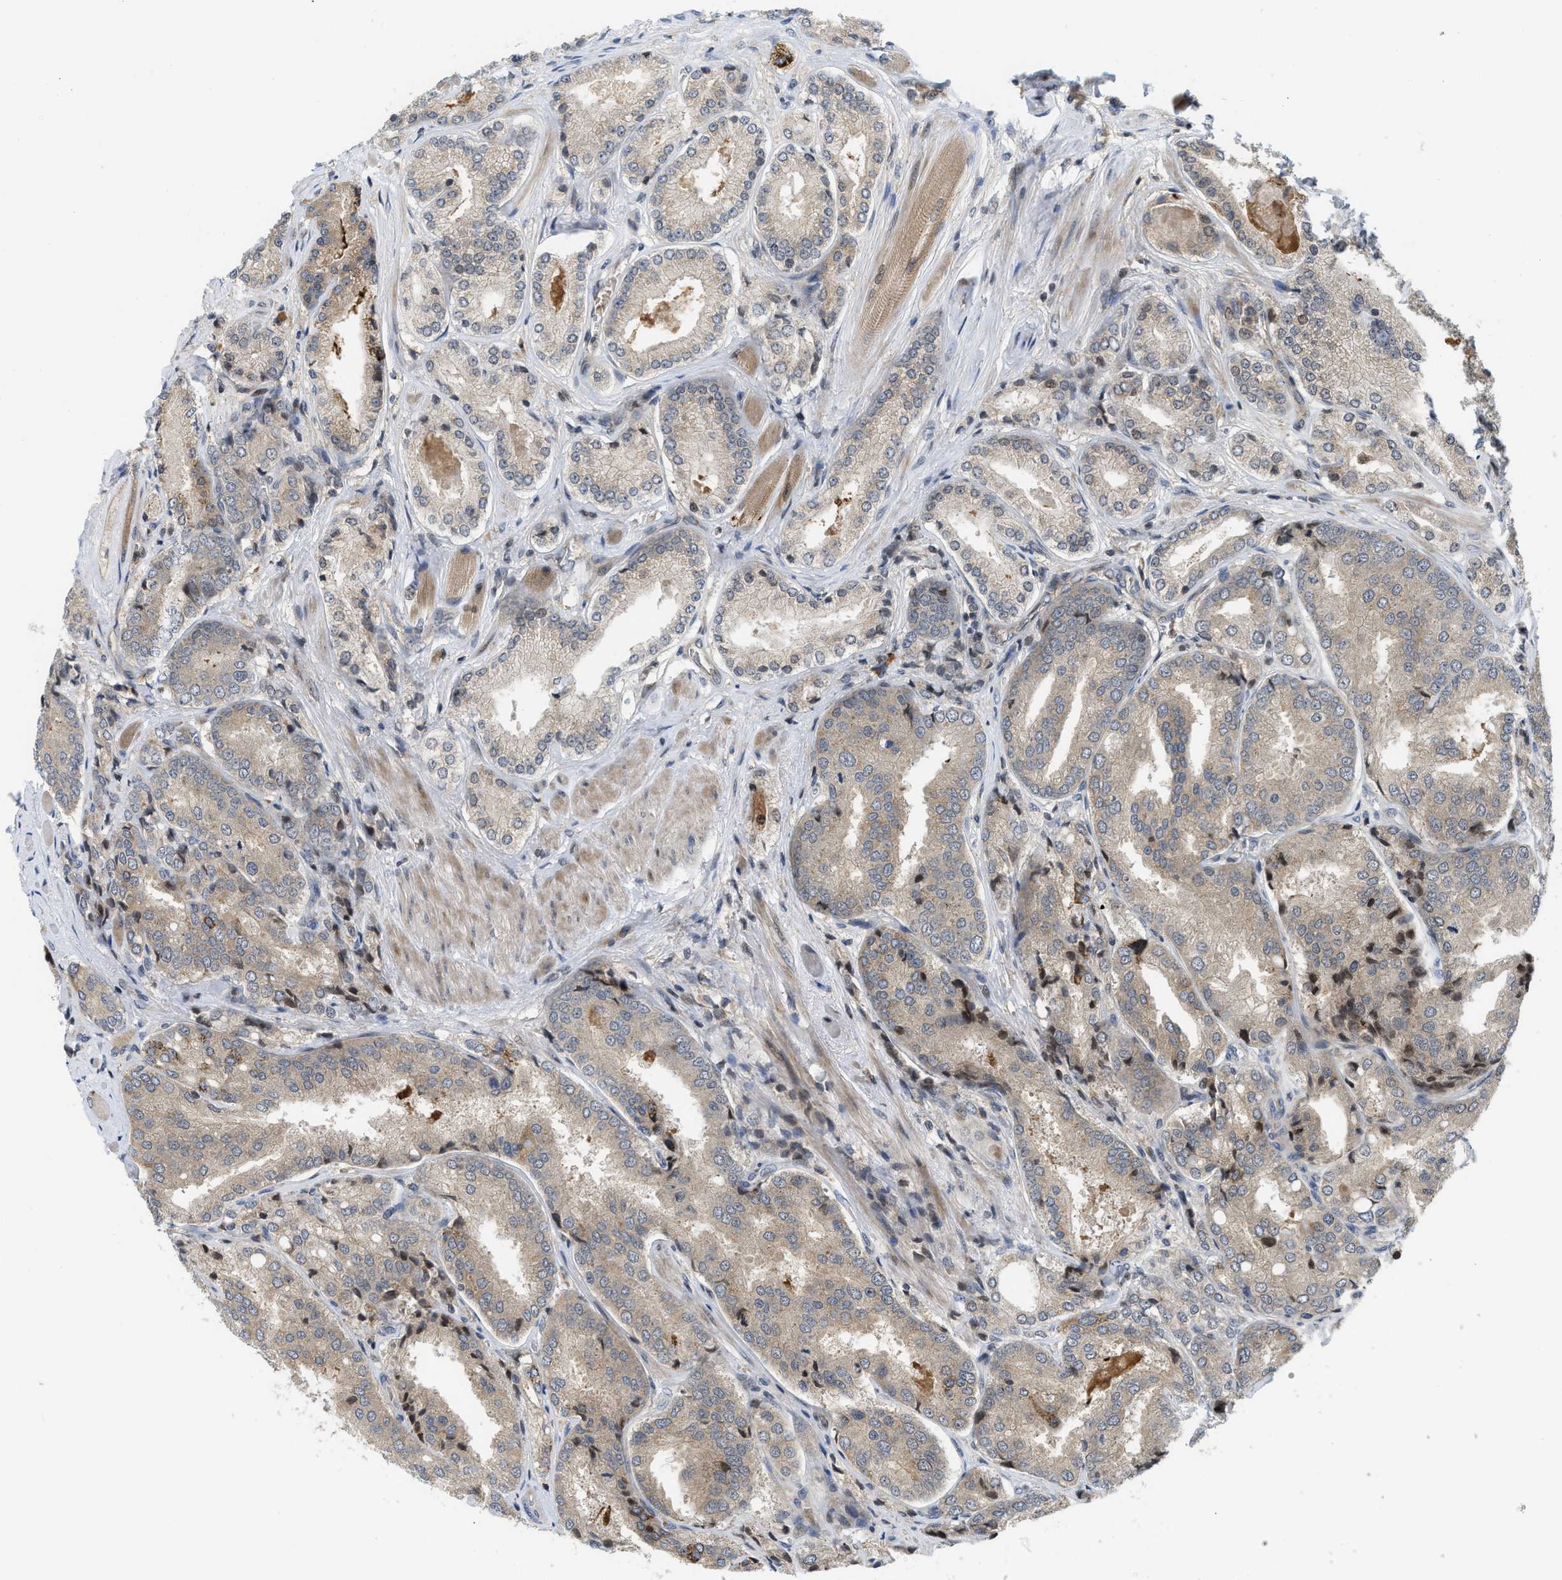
{"staining": {"intensity": "weak", "quantity": ">75%", "location": "cytoplasmic/membranous"}, "tissue": "prostate cancer", "cell_type": "Tumor cells", "image_type": "cancer", "snomed": [{"axis": "morphology", "description": "Adenocarcinoma, High grade"}, {"axis": "topography", "description": "Prostate"}], "caption": "Protein expression analysis of prostate cancer shows weak cytoplasmic/membranous staining in about >75% of tumor cells. Immunohistochemistry (ihc) stains the protein of interest in brown and the nuclei are stained blue.", "gene": "DNAJC28", "patient": {"sex": "male", "age": 50}}